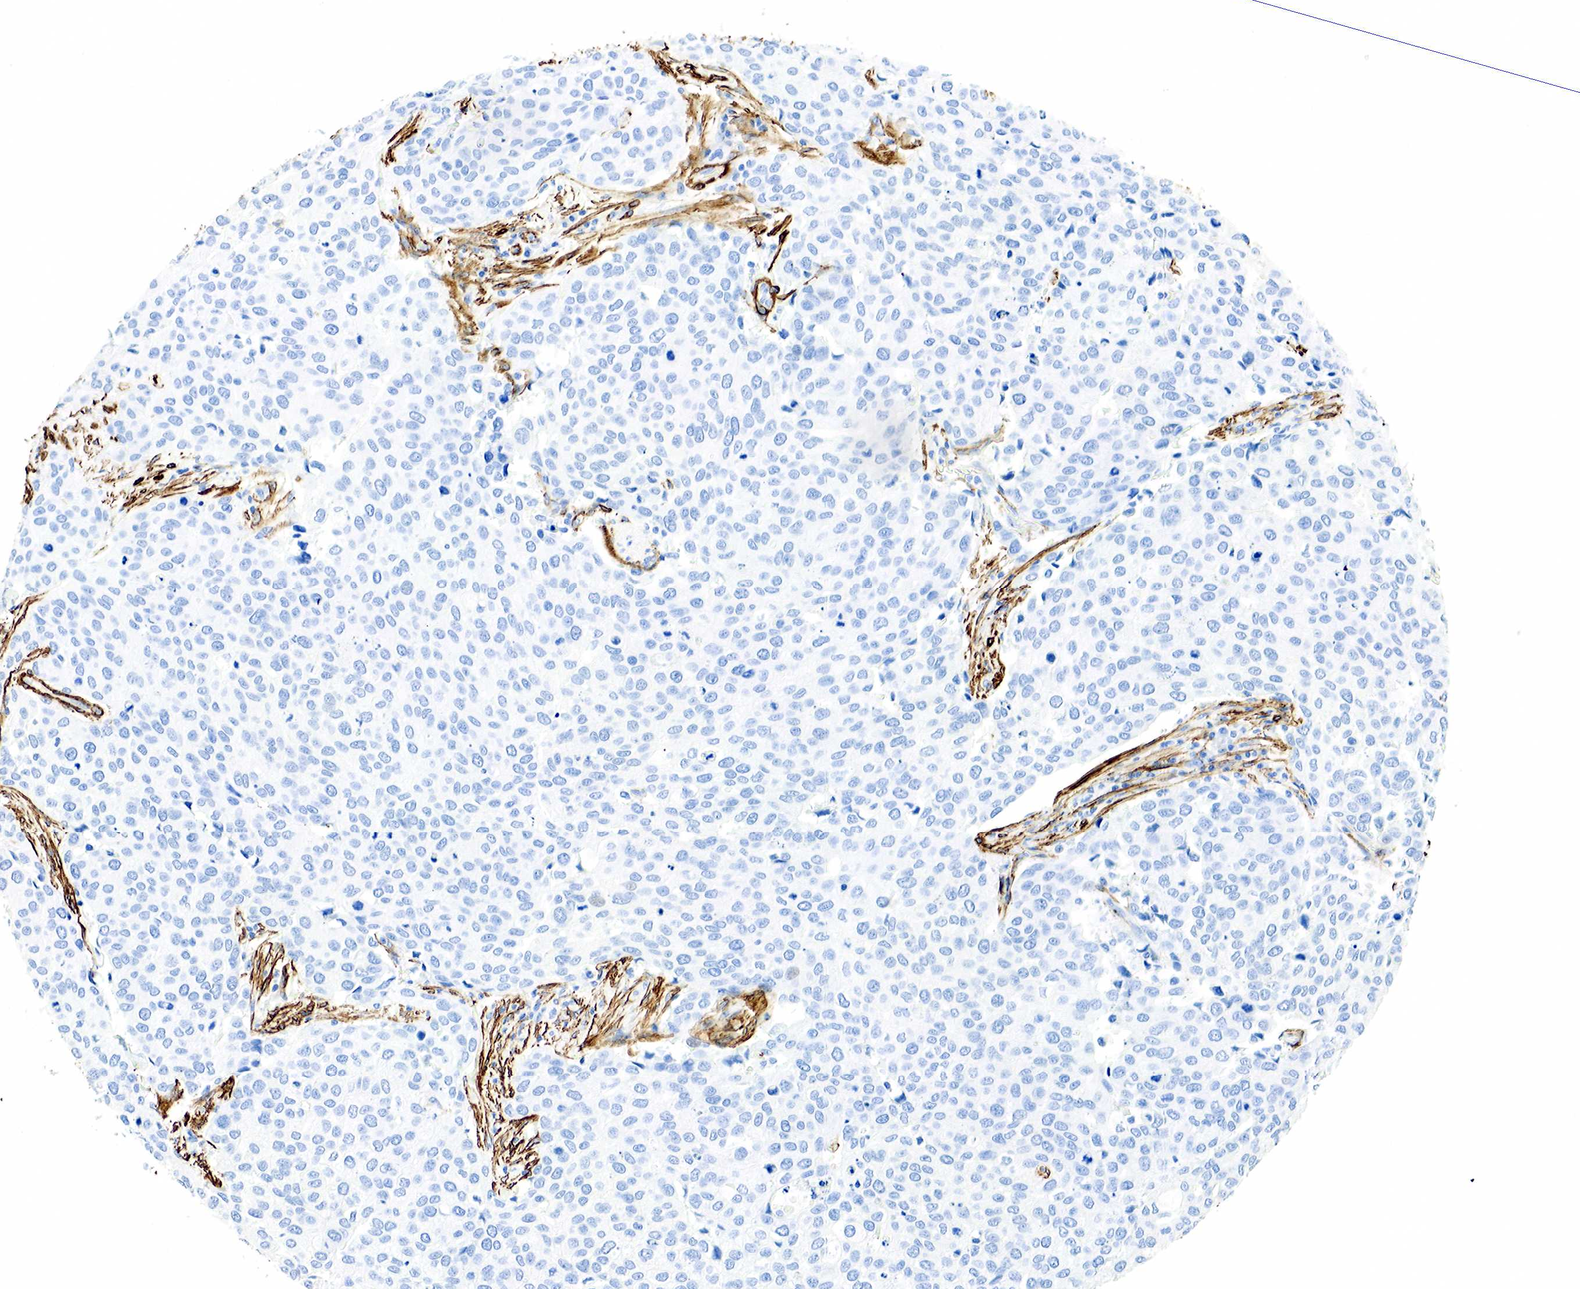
{"staining": {"intensity": "negative", "quantity": "none", "location": "none"}, "tissue": "cervical cancer", "cell_type": "Tumor cells", "image_type": "cancer", "snomed": [{"axis": "morphology", "description": "Squamous cell carcinoma, NOS"}, {"axis": "topography", "description": "Cervix"}], "caption": "A histopathology image of cervical cancer stained for a protein demonstrates no brown staining in tumor cells.", "gene": "ACTA1", "patient": {"sex": "female", "age": 54}}